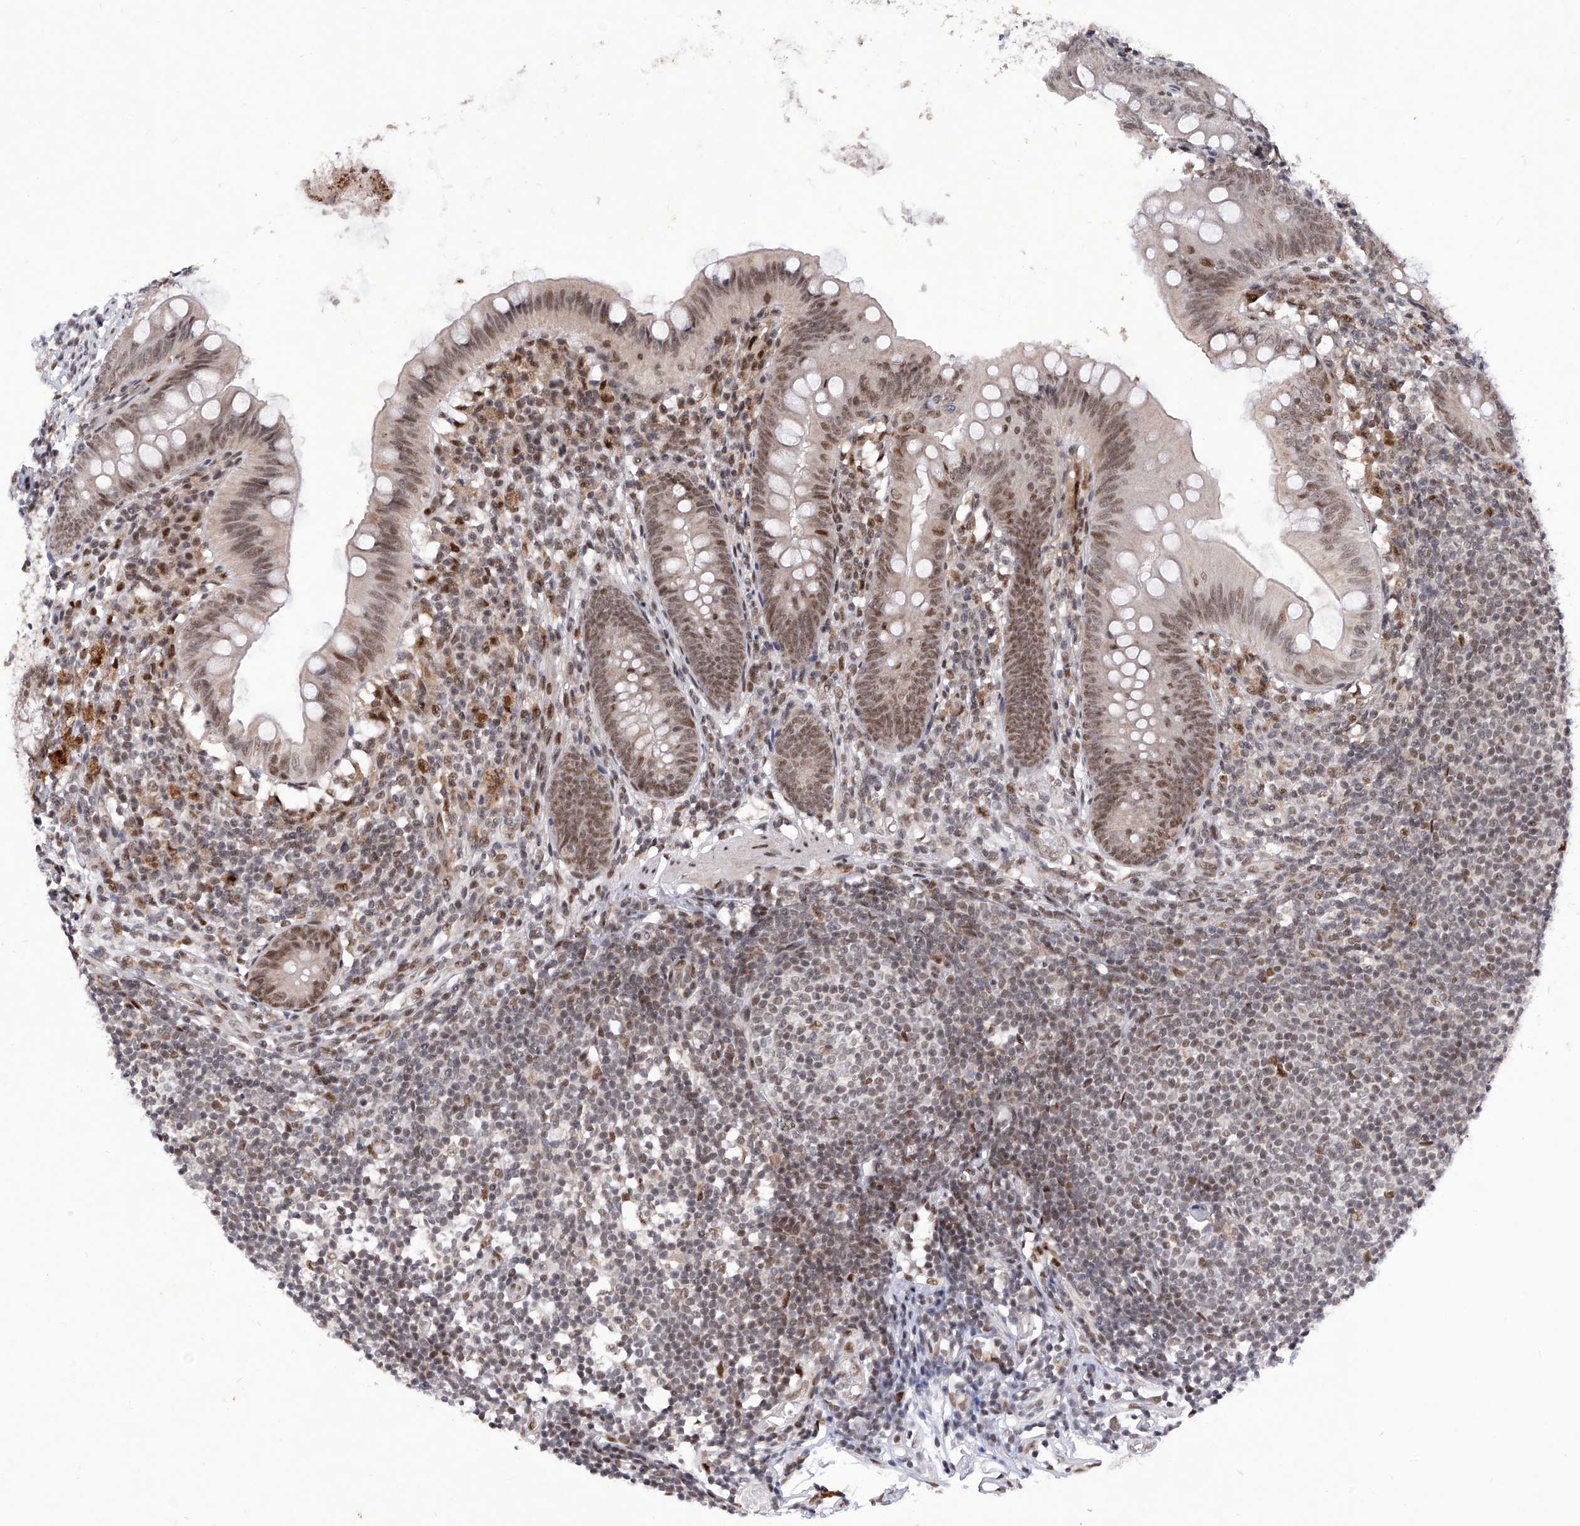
{"staining": {"intensity": "moderate", "quantity": ">75%", "location": "nuclear"}, "tissue": "appendix", "cell_type": "Glandular cells", "image_type": "normal", "snomed": [{"axis": "morphology", "description": "Normal tissue, NOS"}, {"axis": "topography", "description": "Appendix"}], "caption": "This image shows IHC staining of unremarkable appendix, with medium moderate nuclear staining in approximately >75% of glandular cells.", "gene": "RAD54L", "patient": {"sex": "female", "age": 62}}